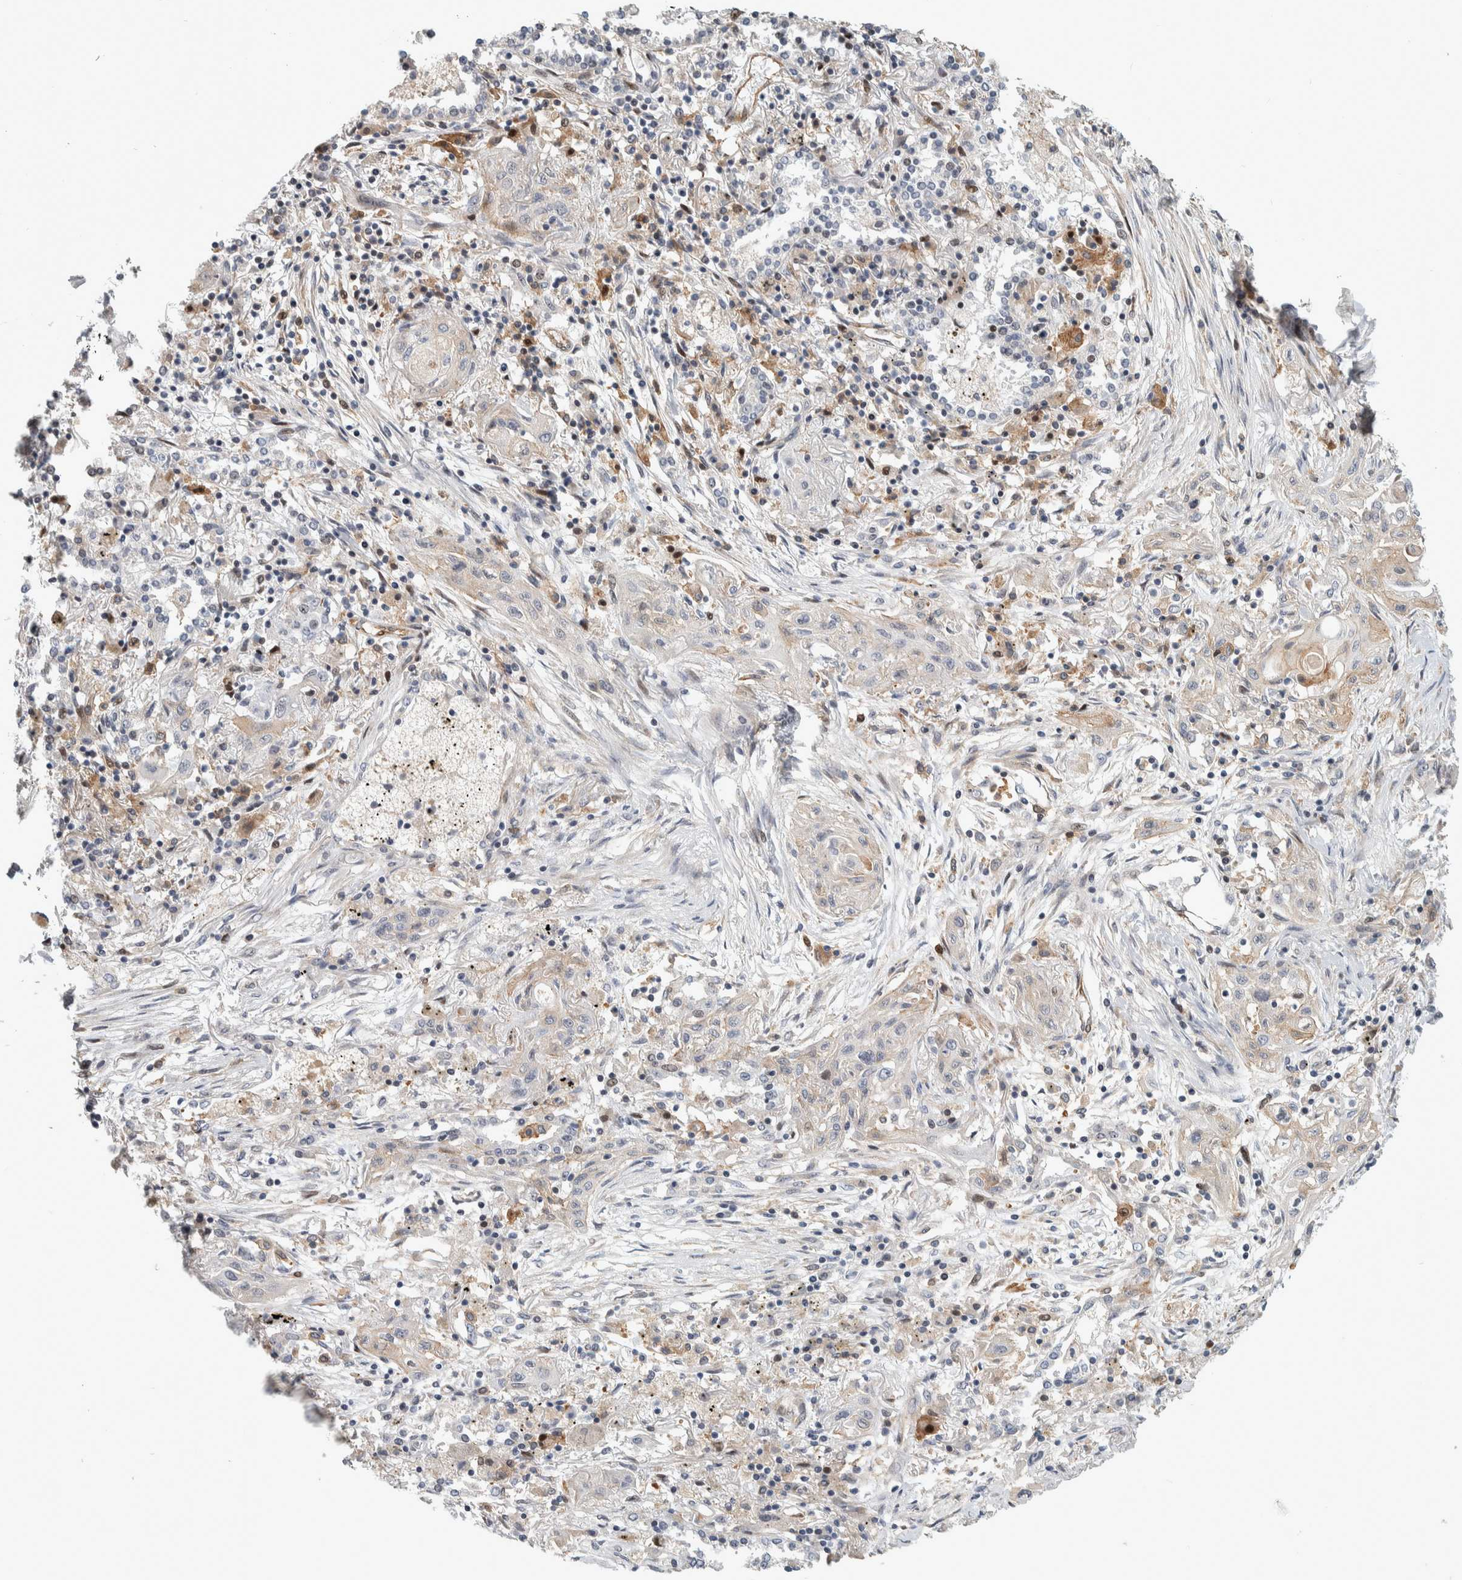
{"staining": {"intensity": "weak", "quantity": "25%-75%", "location": "cytoplasmic/membranous"}, "tissue": "lung cancer", "cell_type": "Tumor cells", "image_type": "cancer", "snomed": [{"axis": "morphology", "description": "Squamous cell carcinoma, NOS"}, {"axis": "topography", "description": "Lung"}], "caption": "DAB immunohistochemical staining of lung squamous cell carcinoma reveals weak cytoplasmic/membranous protein staining in about 25%-75% of tumor cells.", "gene": "MSL1", "patient": {"sex": "female", "age": 47}}